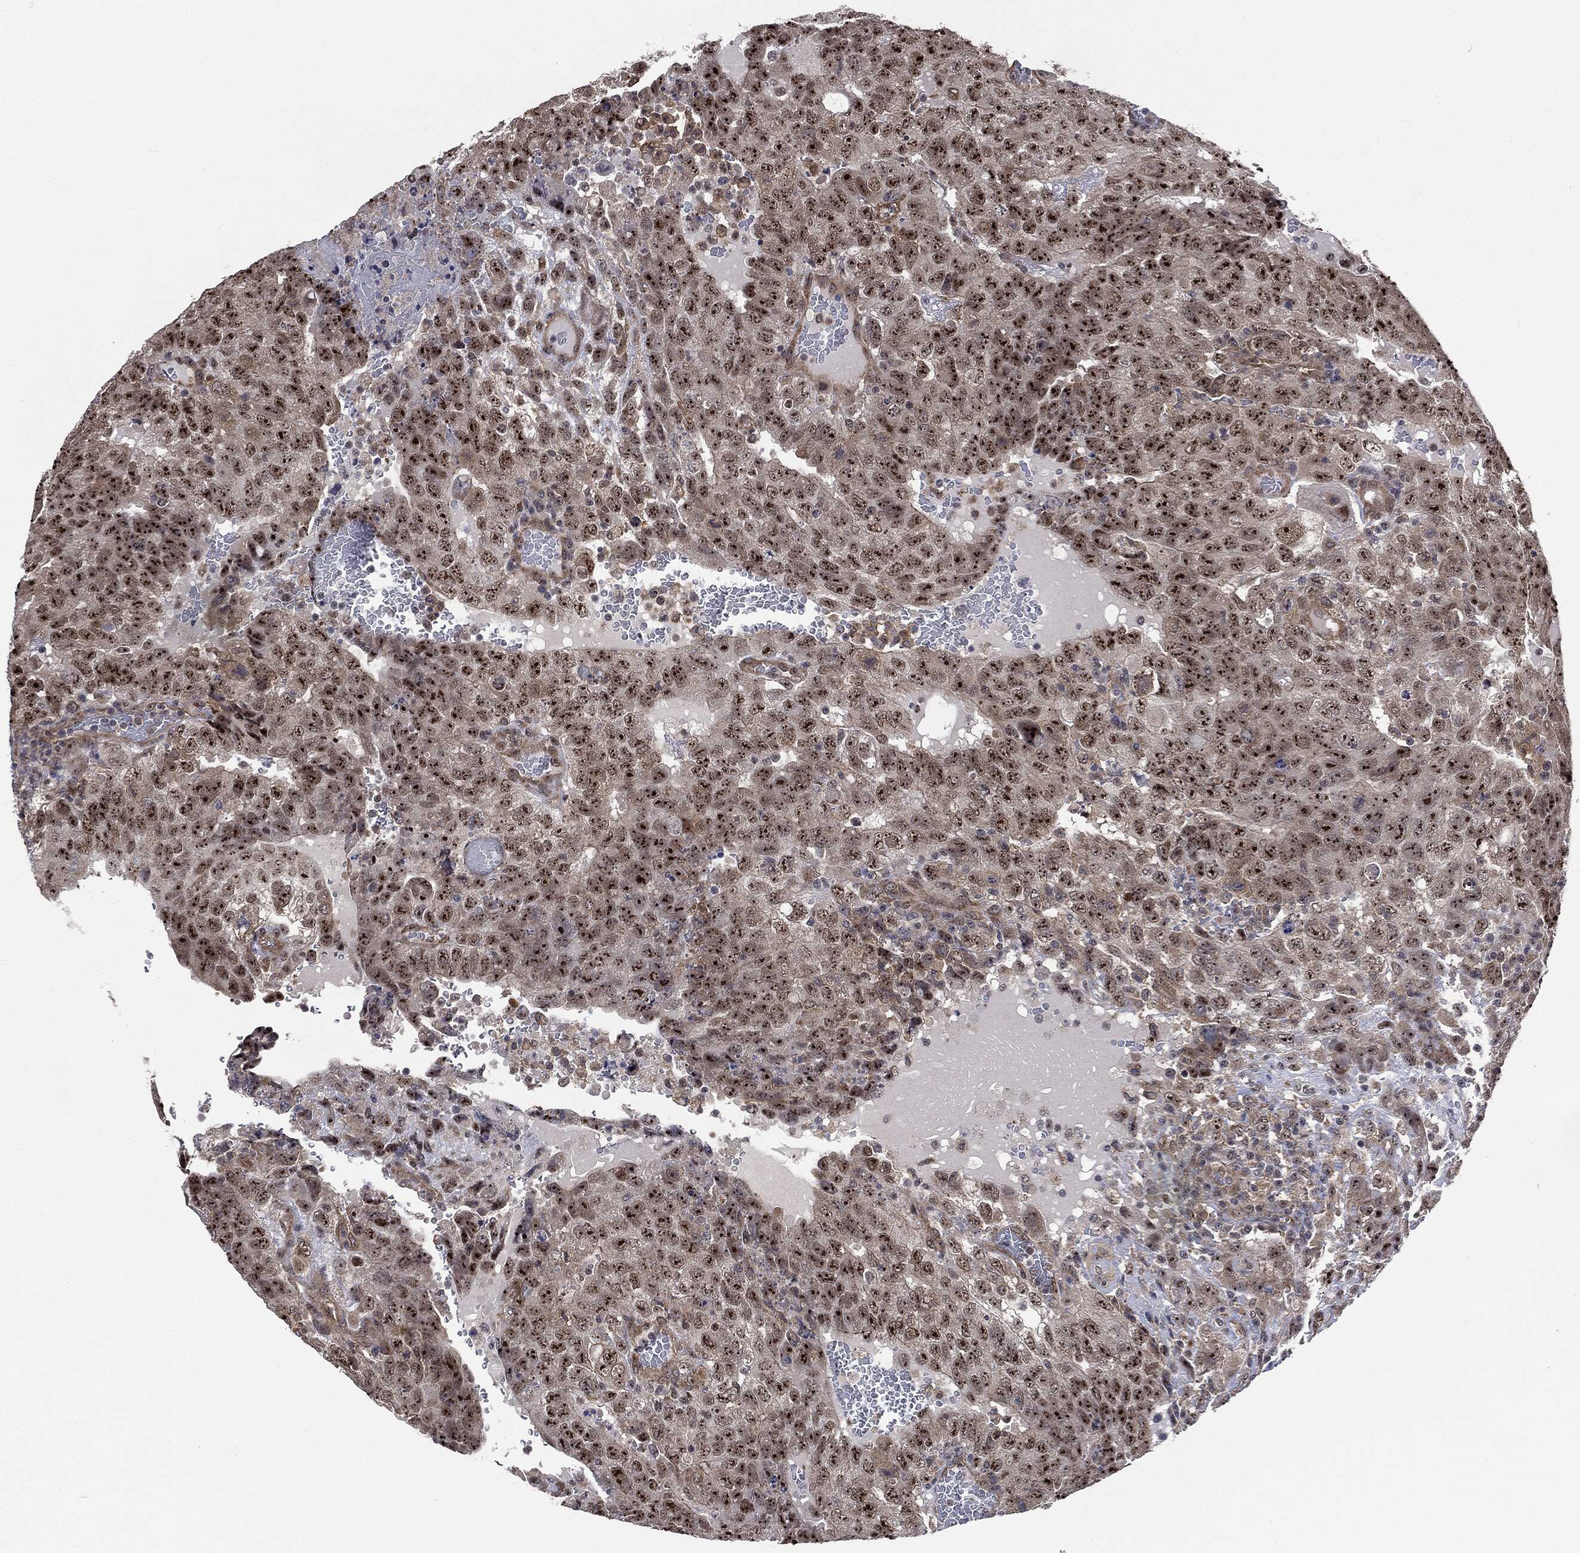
{"staining": {"intensity": "strong", "quantity": ">75%", "location": "nuclear"}, "tissue": "testis cancer", "cell_type": "Tumor cells", "image_type": "cancer", "snomed": [{"axis": "morphology", "description": "Carcinoma, Embryonal, NOS"}, {"axis": "topography", "description": "Testis"}], "caption": "Protein analysis of testis cancer (embryonal carcinoma) tissue reveals strong nuclear expression in approximately >75% of tumor cells.", "gene": "TRMT1L", "patient": {"sex": "male", "age": 34}}